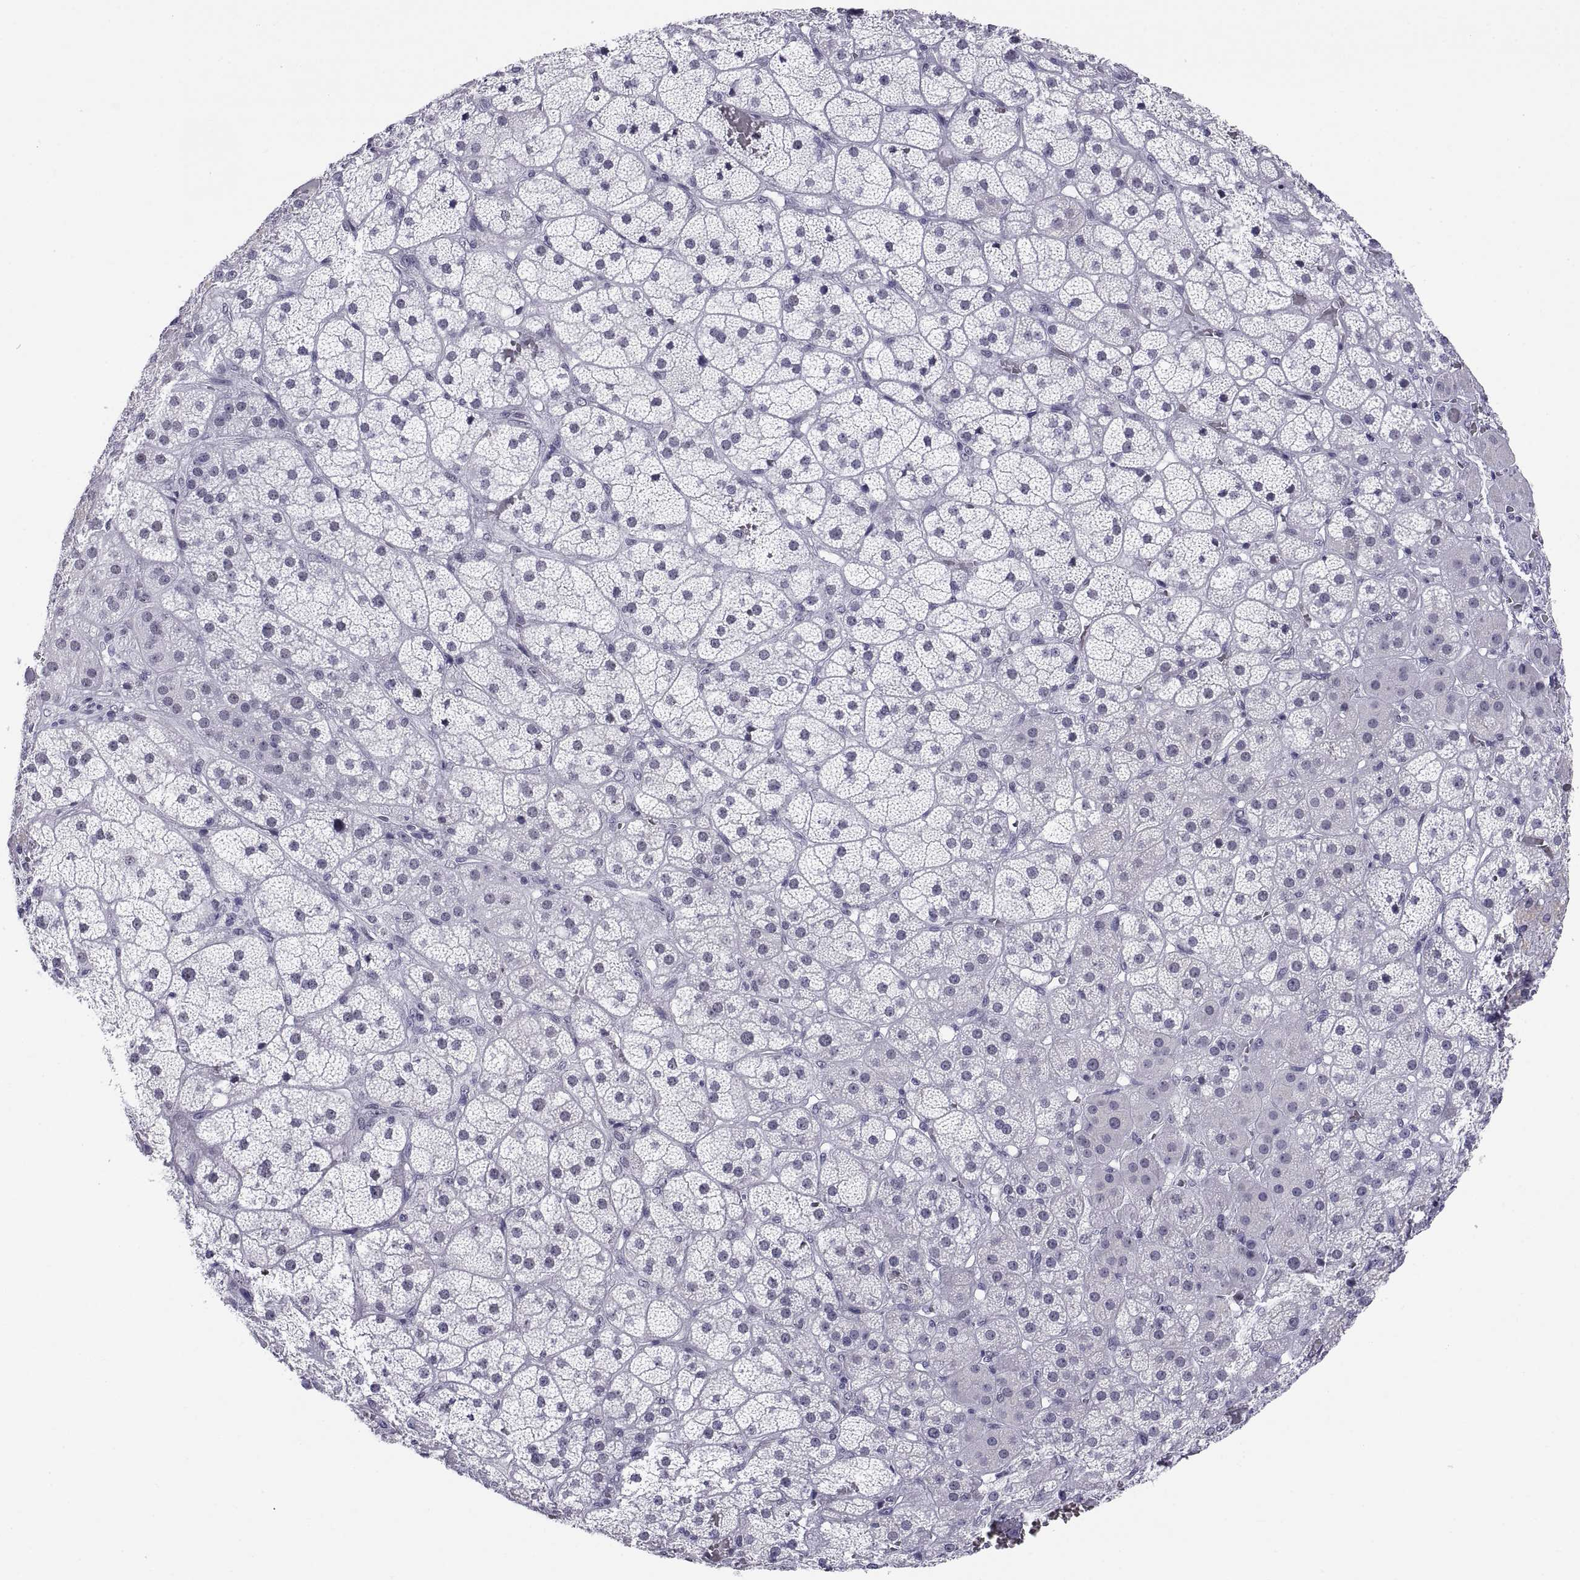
{"staining": {"intensity": "negative", "quantity": "none", "location": "none"}, "tissue": "adrenal gland", "cell_type": "Glandular cells", "image_type": "normal", "snomed": [{"axis": "morphology", "description": "Normal tissue, NOS"}, {"axis": "topography", "description": "Adrenal gland"}], "caption": "Immunohistochemistry of benign human adrenal gland demonstrates no staining in glandular cells. Nuclei are stained in blue.", "gene": "NEUROD6", "patient": {"sex": "male", "age": 57}}